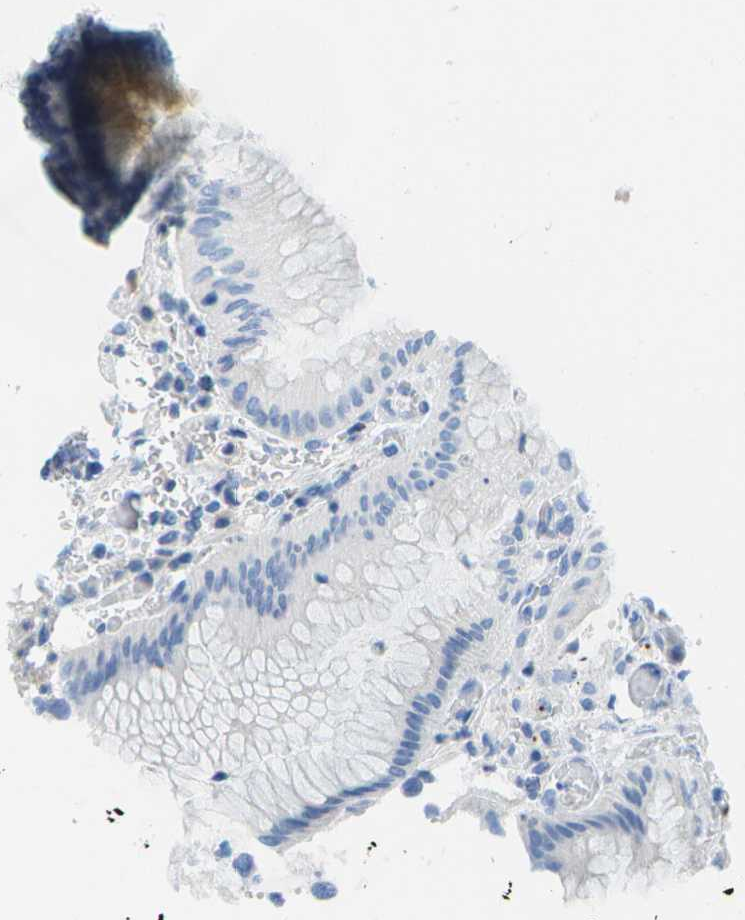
{"staining": {"intensity": "weak", "quantity": "25%-75%", "location": "cytoplasmic/membranous"}, "tissue": "stomach", "cell_type": "Glandular cells", "image_type": "normal", "snomed": [{"axis": "morphology", "description": "Normal tissue, NOS"}, {"axis": "morphology", "description": "Carcinoid, malignant, NOS"}, {"axis": "topography", "description": "Stomach, upper"}], "caption": "Immunohistochemistry (IHC) of unremarkable human stomach displays low levels of weak cytoplasmic/membranous staining in about 25%-75% of glandular cells. (DAB IHC with brightfield microscopy, high magnification).", "gene": "MS4A1", "patient": {"sex": "male", "age": 39}}